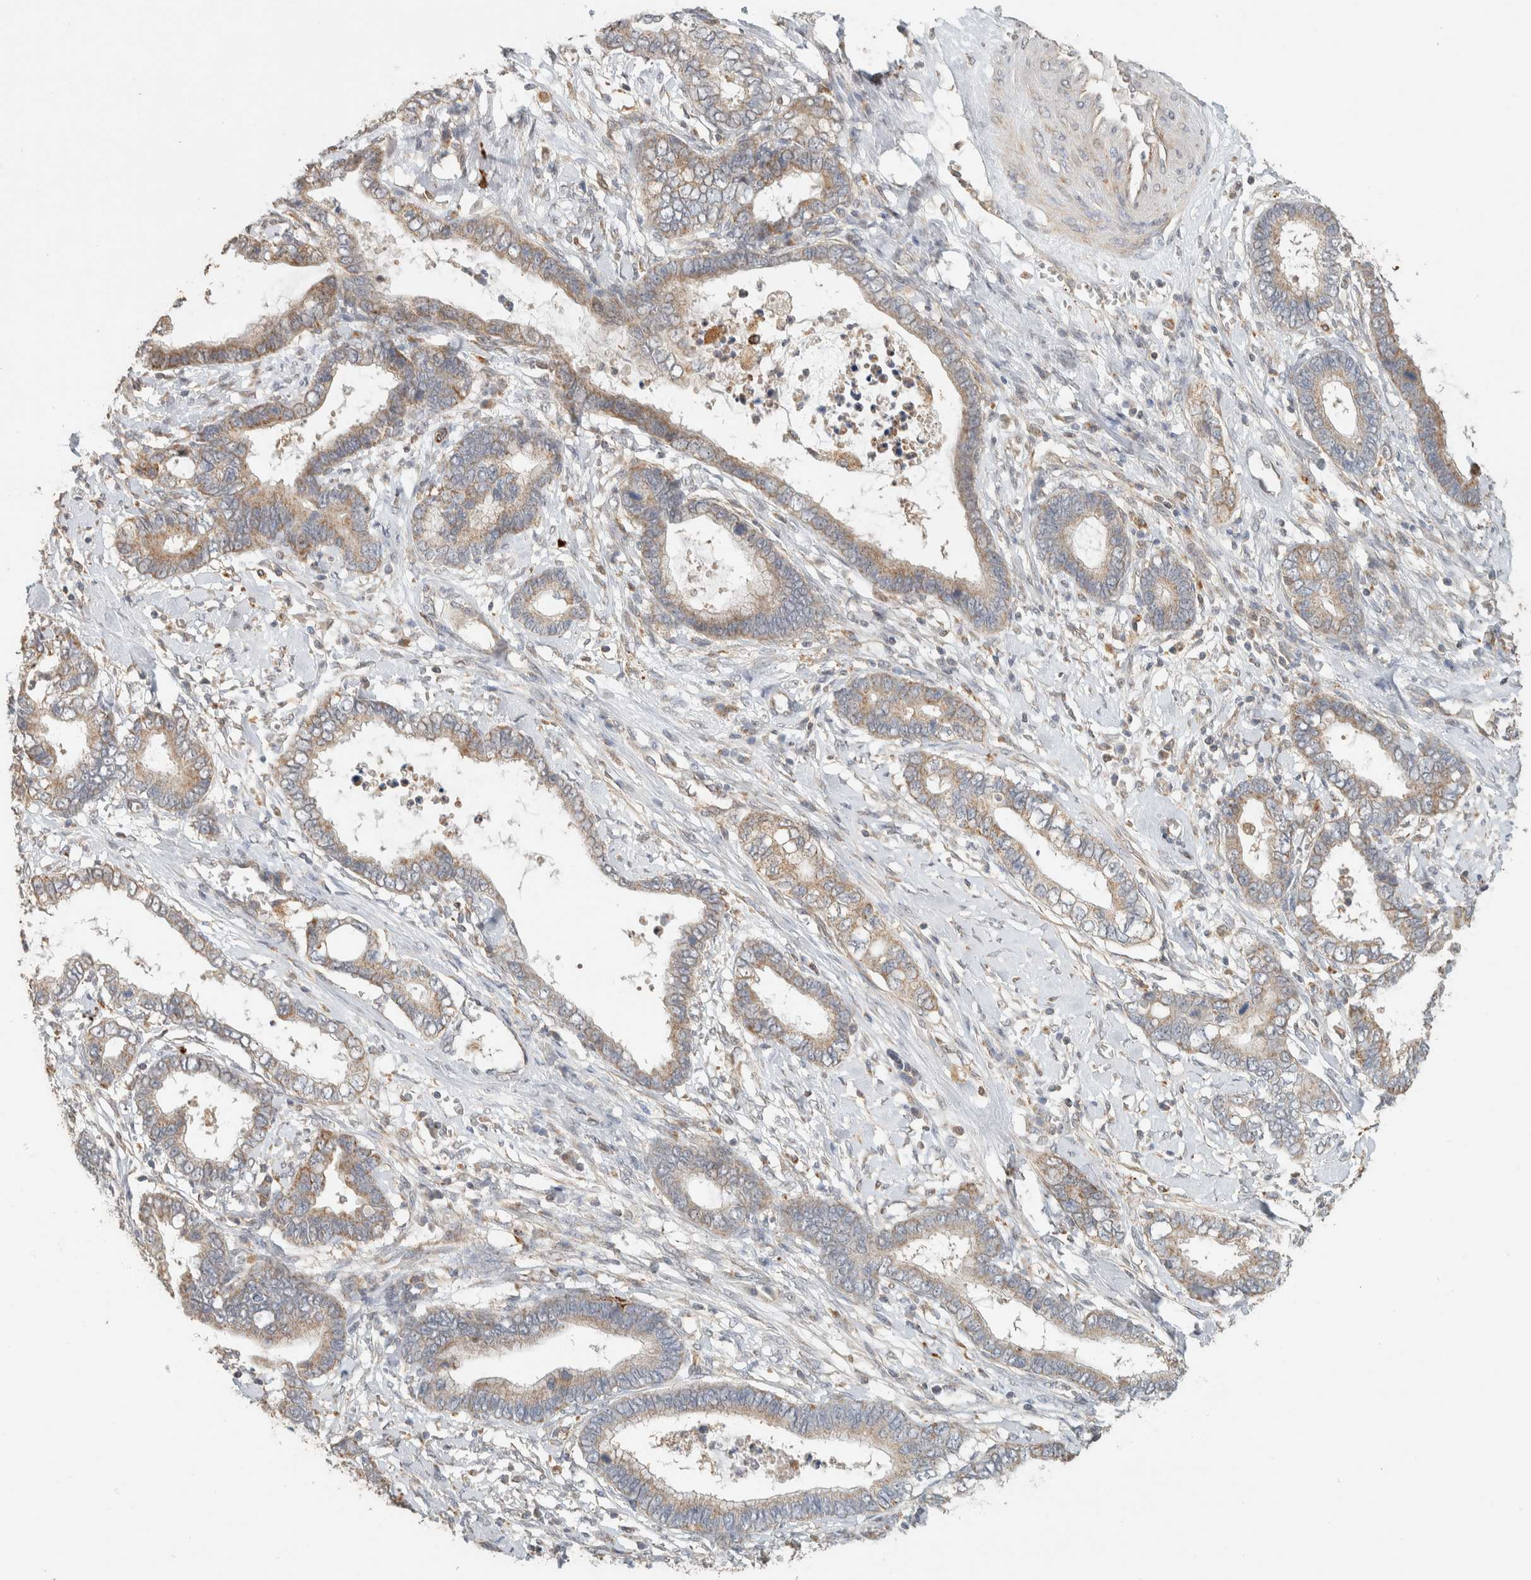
{"staining": {"intensity": "weak", "quantity": ">75%", "location": "cytoplasmic/membranous"}, "tissue": "cervical cancer", "cell_type": "Tumor cells", "image_type": "cancer", "snomed": [{"axis": "morphology", "description": "Adenocarcinoma, NOS"}, {"axis": "topography", "description": "Cervix"}], "caption": "Protein expression analysis of adenocarcinoma (cervical) demonstrates weak cytoplasmic/membranous positivity in approximately >75% of tumor cells.", "gene": "PDE7B", "patient": {"sex": "female", "age": 44}}